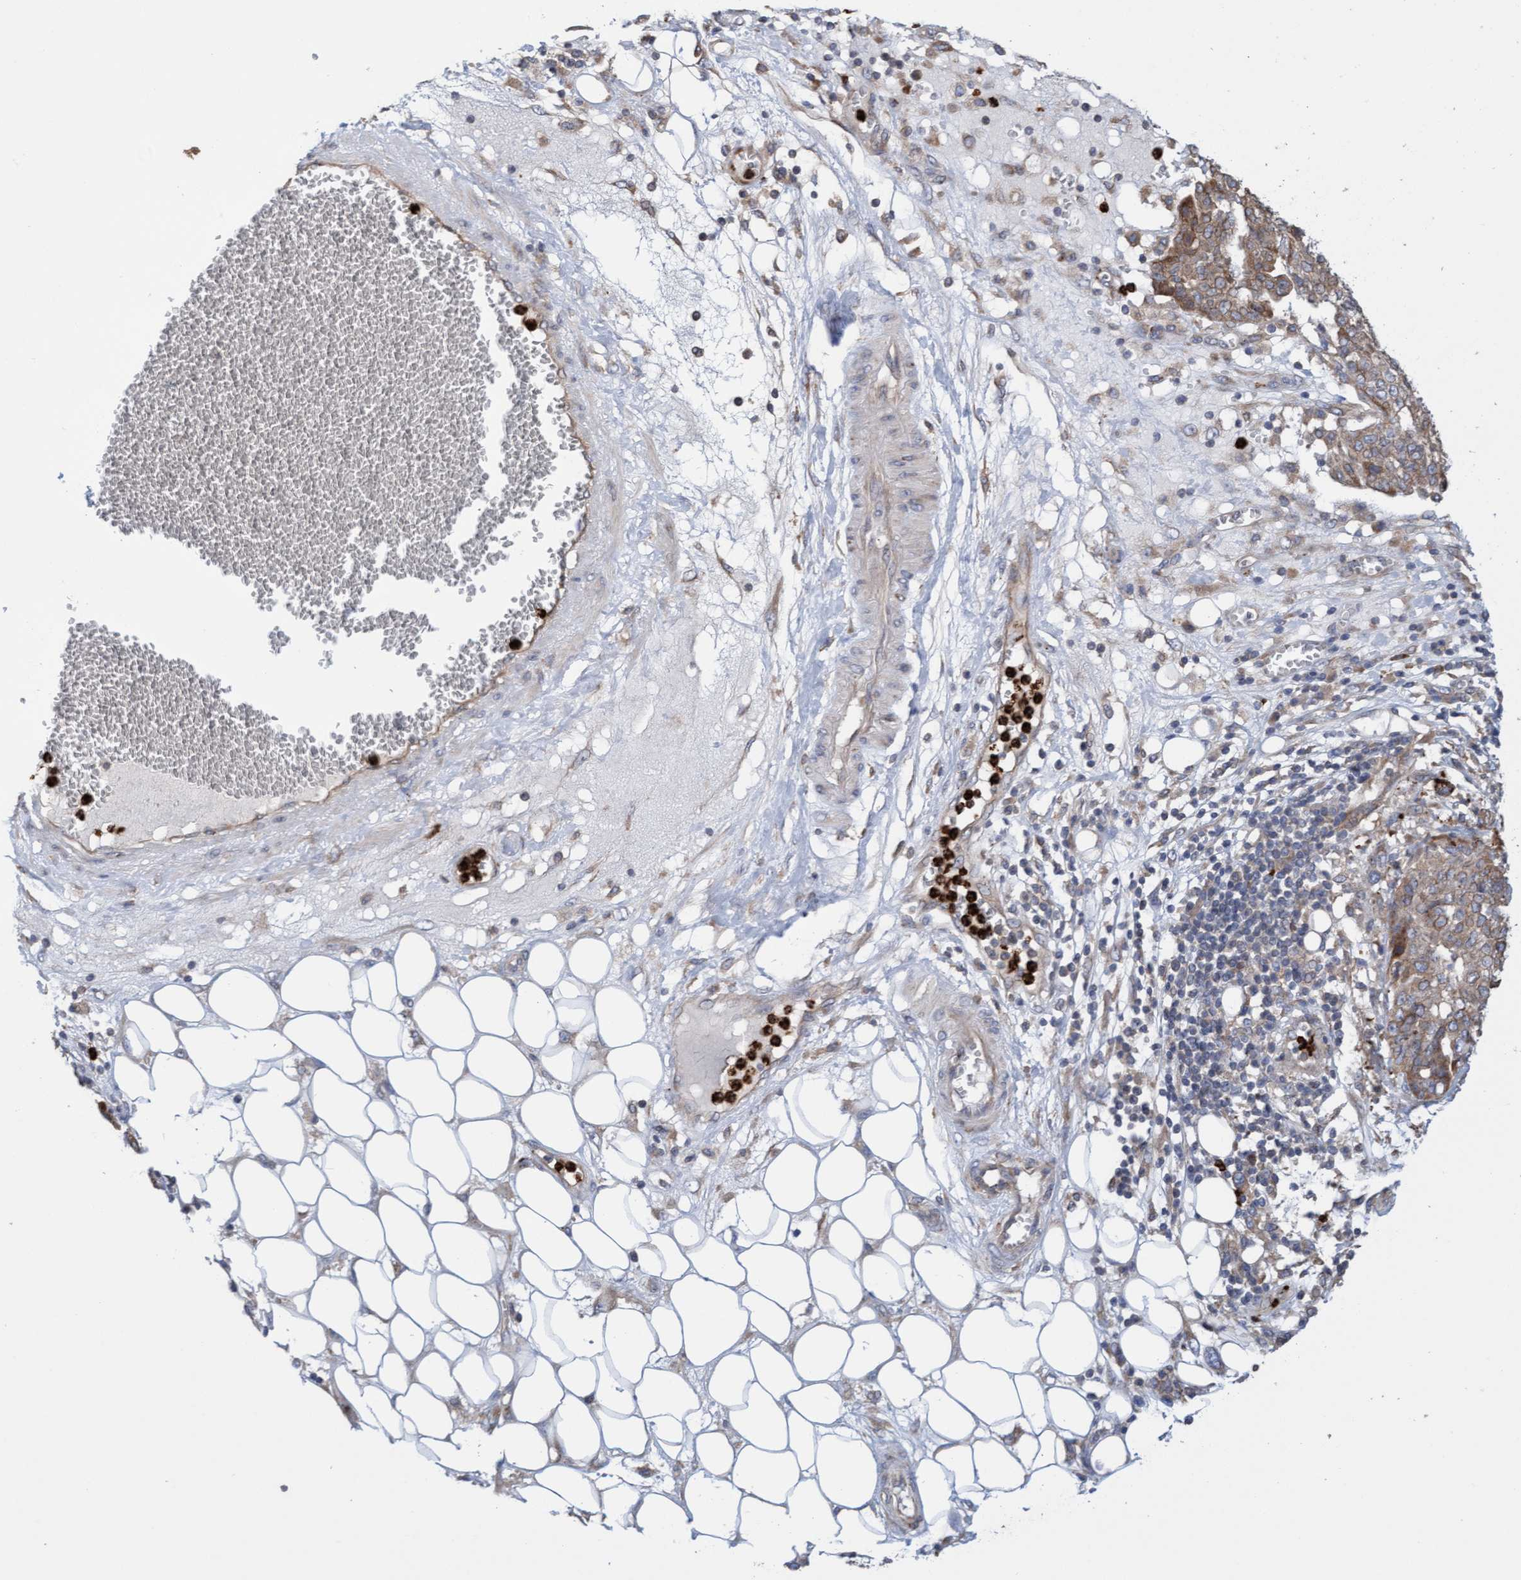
{"staining": {"intensity": "moderate", "quantity": "25%-75%", "location": "cytoplasmic/membranous"}, "tissue": "ovarian cancer", "cell_type": "Tumor cells", "image_type": "cancer", "snomed": [{"axis": "morphology", "description": "Cystadenocarcinoma, serous, NOS"}, {"axis": "topography", "description": "Soft tissue"}, {"axis": "topography", "description": "Ovary"}], "caption": "High-power microscopy captured an IHC micrograph of ovarian serous cystadenocarcinoma, revealing moderate cytoplasmic/membranous staining in about 25%-75% of tumor cells.", "gene": "MMP8", "patient": {"sex": "female", "age": 57}}